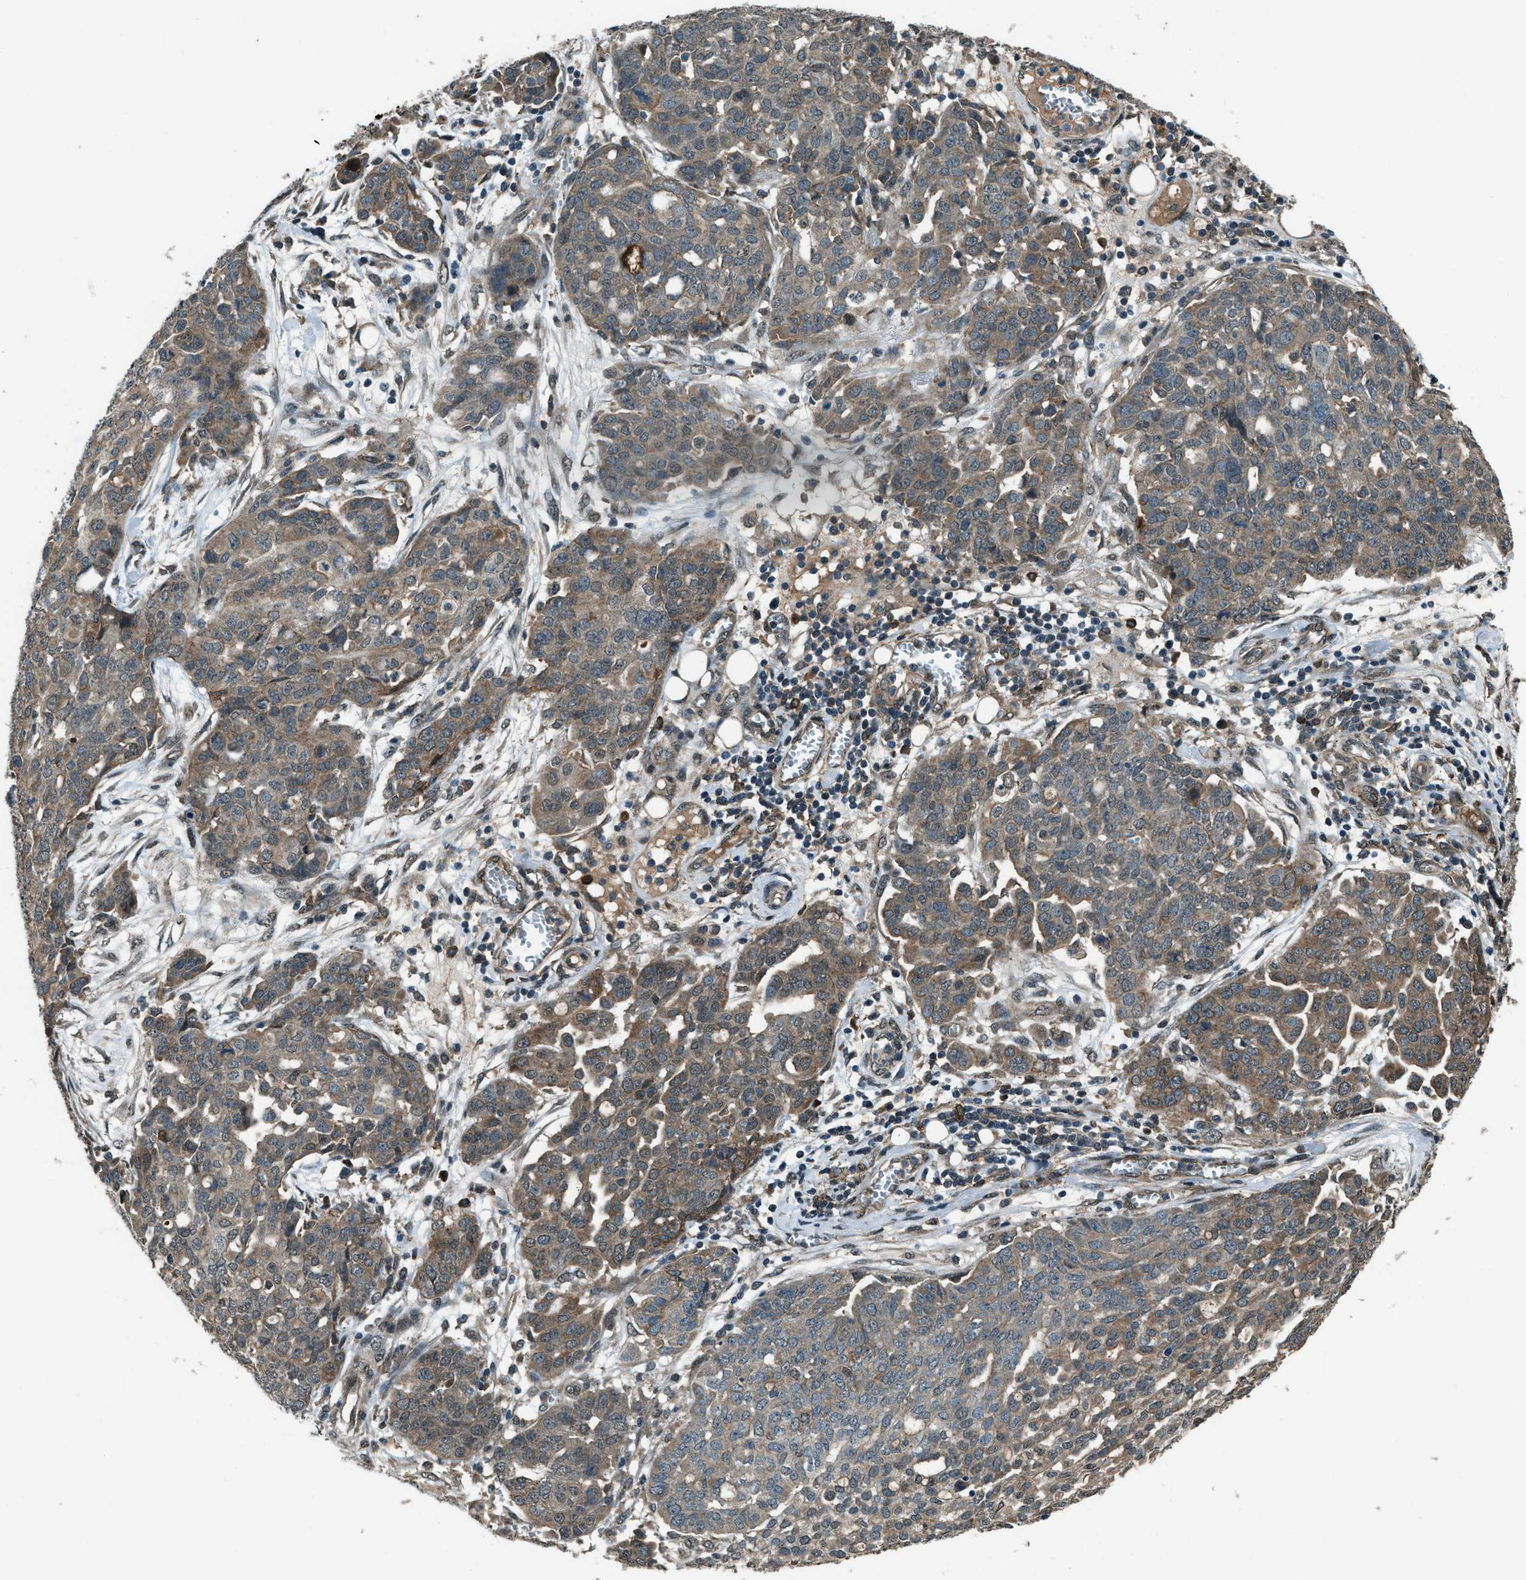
{"staining": {"intensity": "weak", "quantity": "25%-75%", "location": "cytoplasmic/membranous"}, "tissue": "ovarian cancer", "cell_type": "Tumor cells", "image_type": "cancer", "snomed": [{"axis": "morphology", "description": "Cystadenocarcinoma, serous, NOS"}, {"axis": "topography", "description": "Soft tissue"}, {"axis": "topography", "description": "Ovary"}], "caption": "Protein staining exhibits weak cytoplasmic/membranous positivity in approximately 25%-75% of tumor cells in serous cystadenocarcinoma (ovarian).", "gene": "SVIL", "patient": {"sex": "female", "age": 57}}